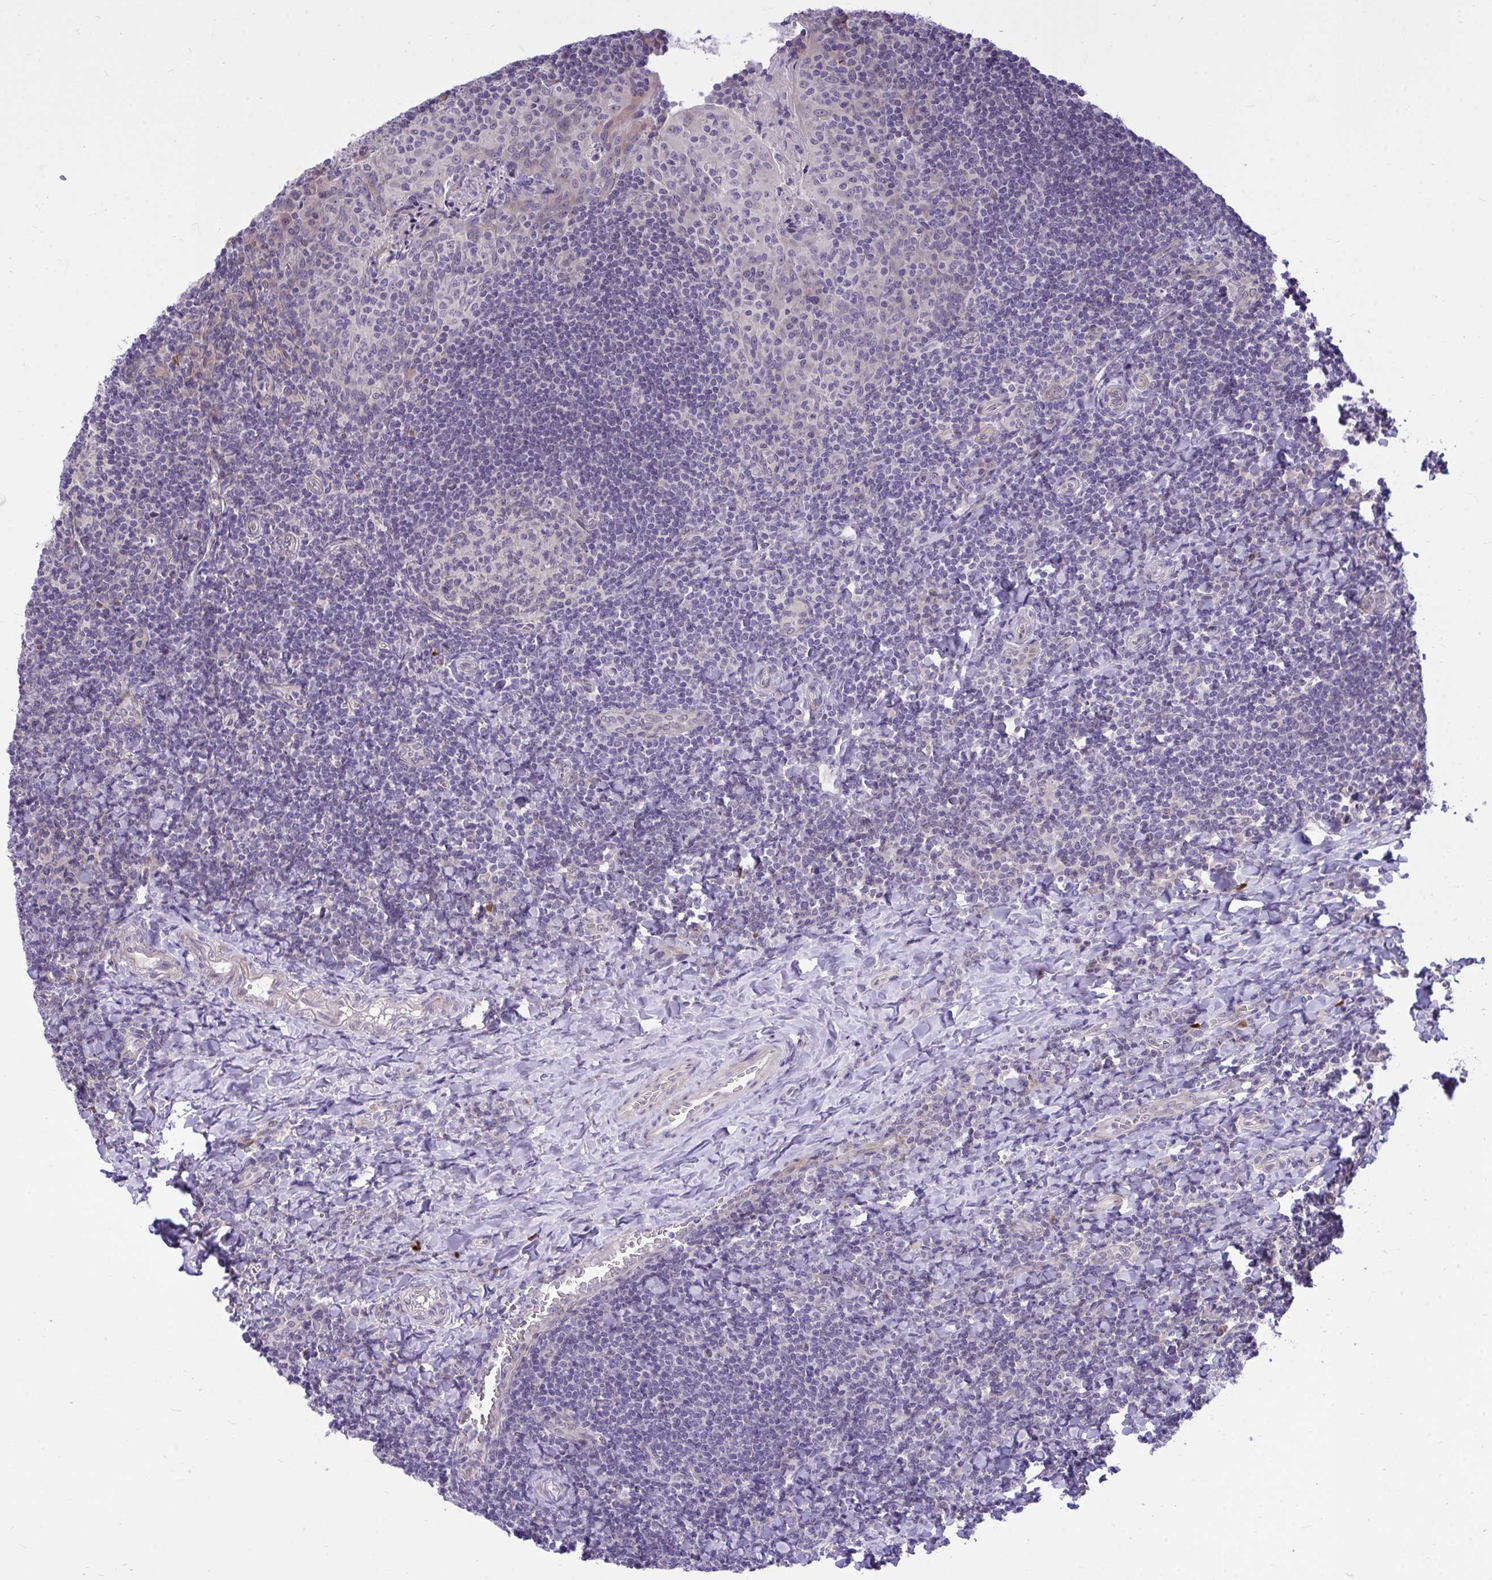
{"staining": {"intensity": "negative", "quantity": "none", "location": "none"}, "tissue": "tonsil", "cell_type": "Germinal center cells", "image_type": "normal", "snomed": [{"axis": "morphology", "description": "Normal tissue, NOS"}, {"axis": "topography", "description": "Tonsil"}], "caption": "This is an IHC micrograph of normal tonsil. There is no expression in germinal center cells.", "gene": "HMBOX1", "patient": {"sex": "male", "age": 17}}